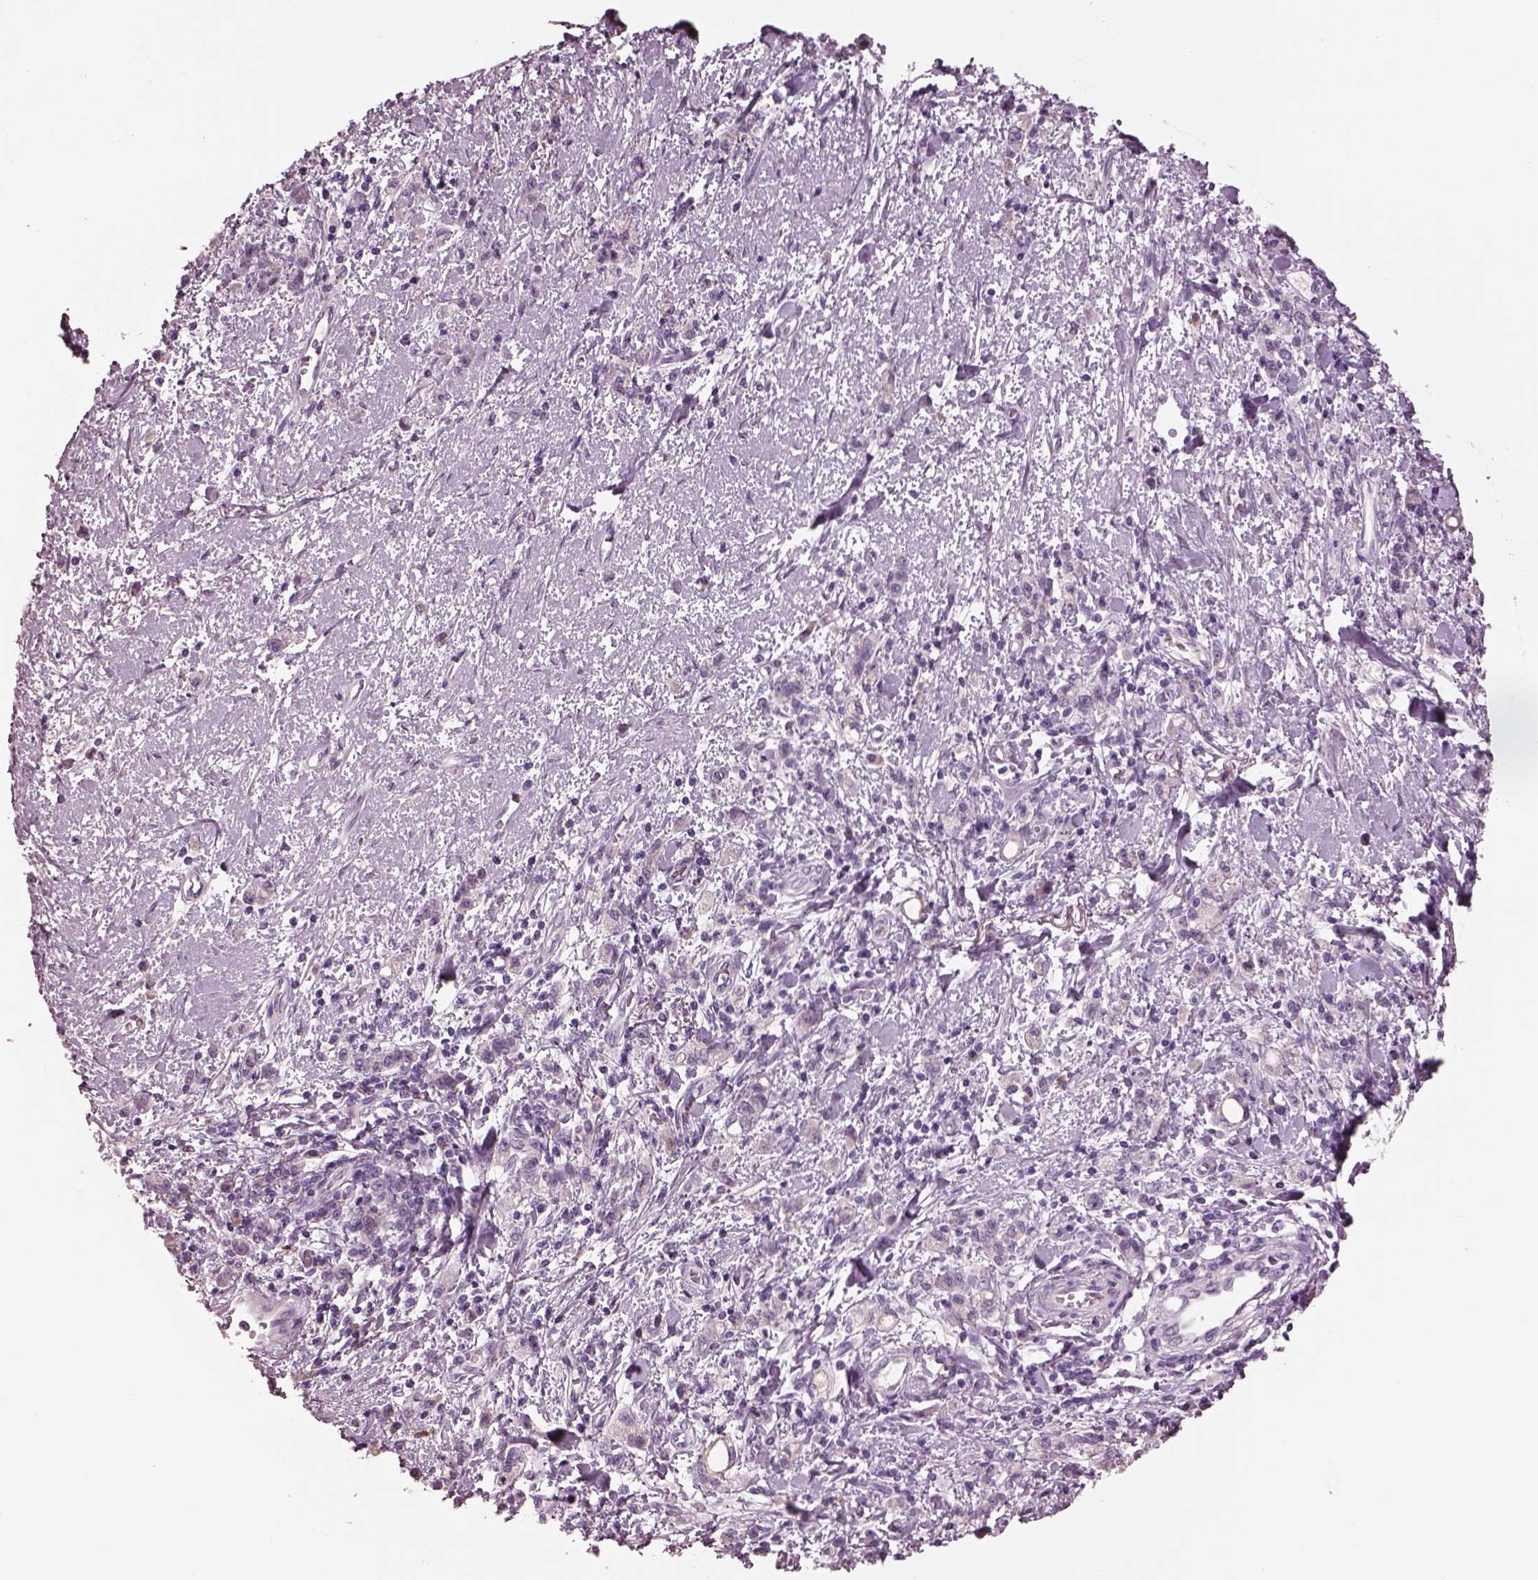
{"staining": {"intensity": "negative", "quantity": "none", "location": "none"}, "tissue": "stomach cancer", "cell_type": "Tumor cells", "image_type": "cancer", "snomed": [{"axis": "morphology", "description": "Adenocarcinoma, NOS"}, {"axis": "topography", "description": "Stomach"}], "caption": "Tumor cells are negative for protein expression in human stomach adenocarcinoma.", "gene": "CYLC1", "patient": {"sex": "male", "age": 77}}